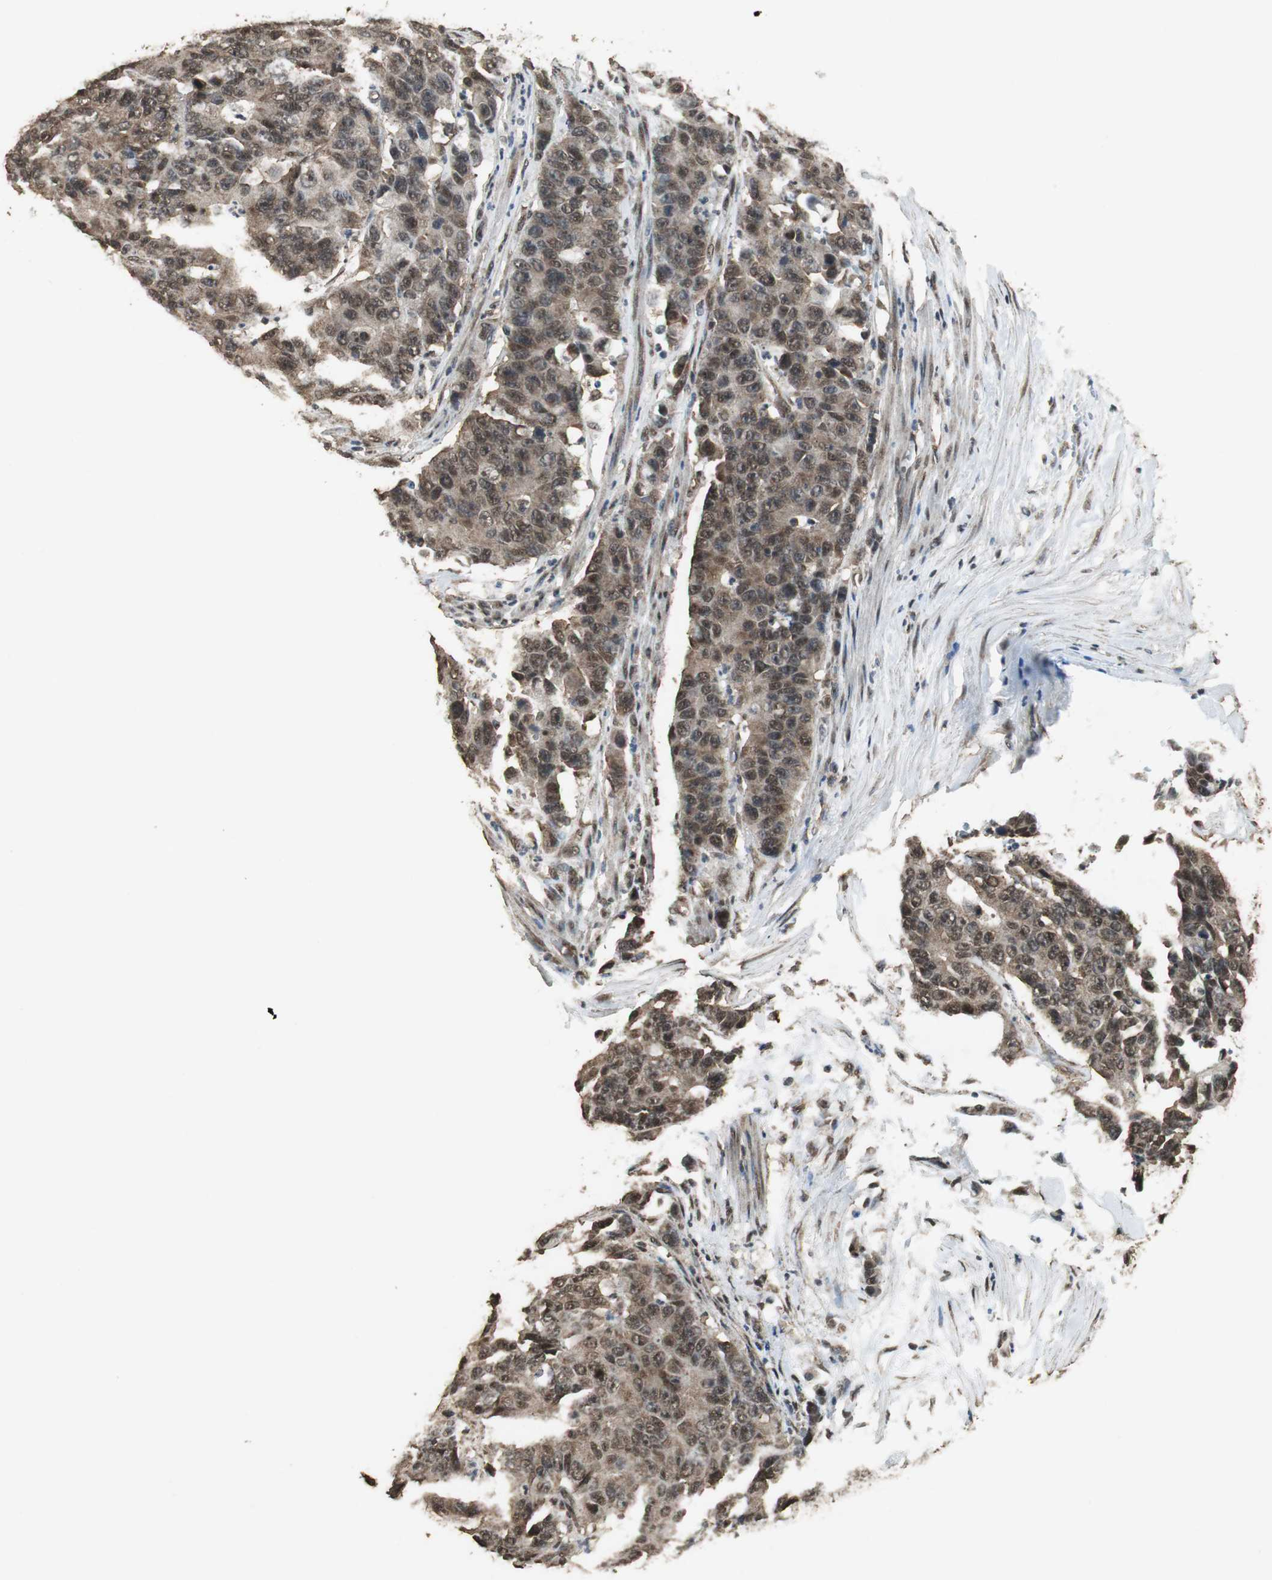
{"staining": {"intensity": "moderate", "quantity": ">75%", "location": "cytoplasmic/membranous,nuclear"}, "tissue": "colorectal cancer", "cell_type": "Tumor cells", "image_type": "cancer", "snomed": [{"axis": "morphology", "description": "Adenocarcinoma, NOS"}, {"axis": "topography", "description": "Colon"}], "caption": "Immunohistochemical staining of colorectal cancer shows moderate cytoplasmic/membranous and nuclear protein expression in approximately >75% of tumor cells.", "gene": "PPP1R13B", "patient": {"sex": "female", "age": 86}}